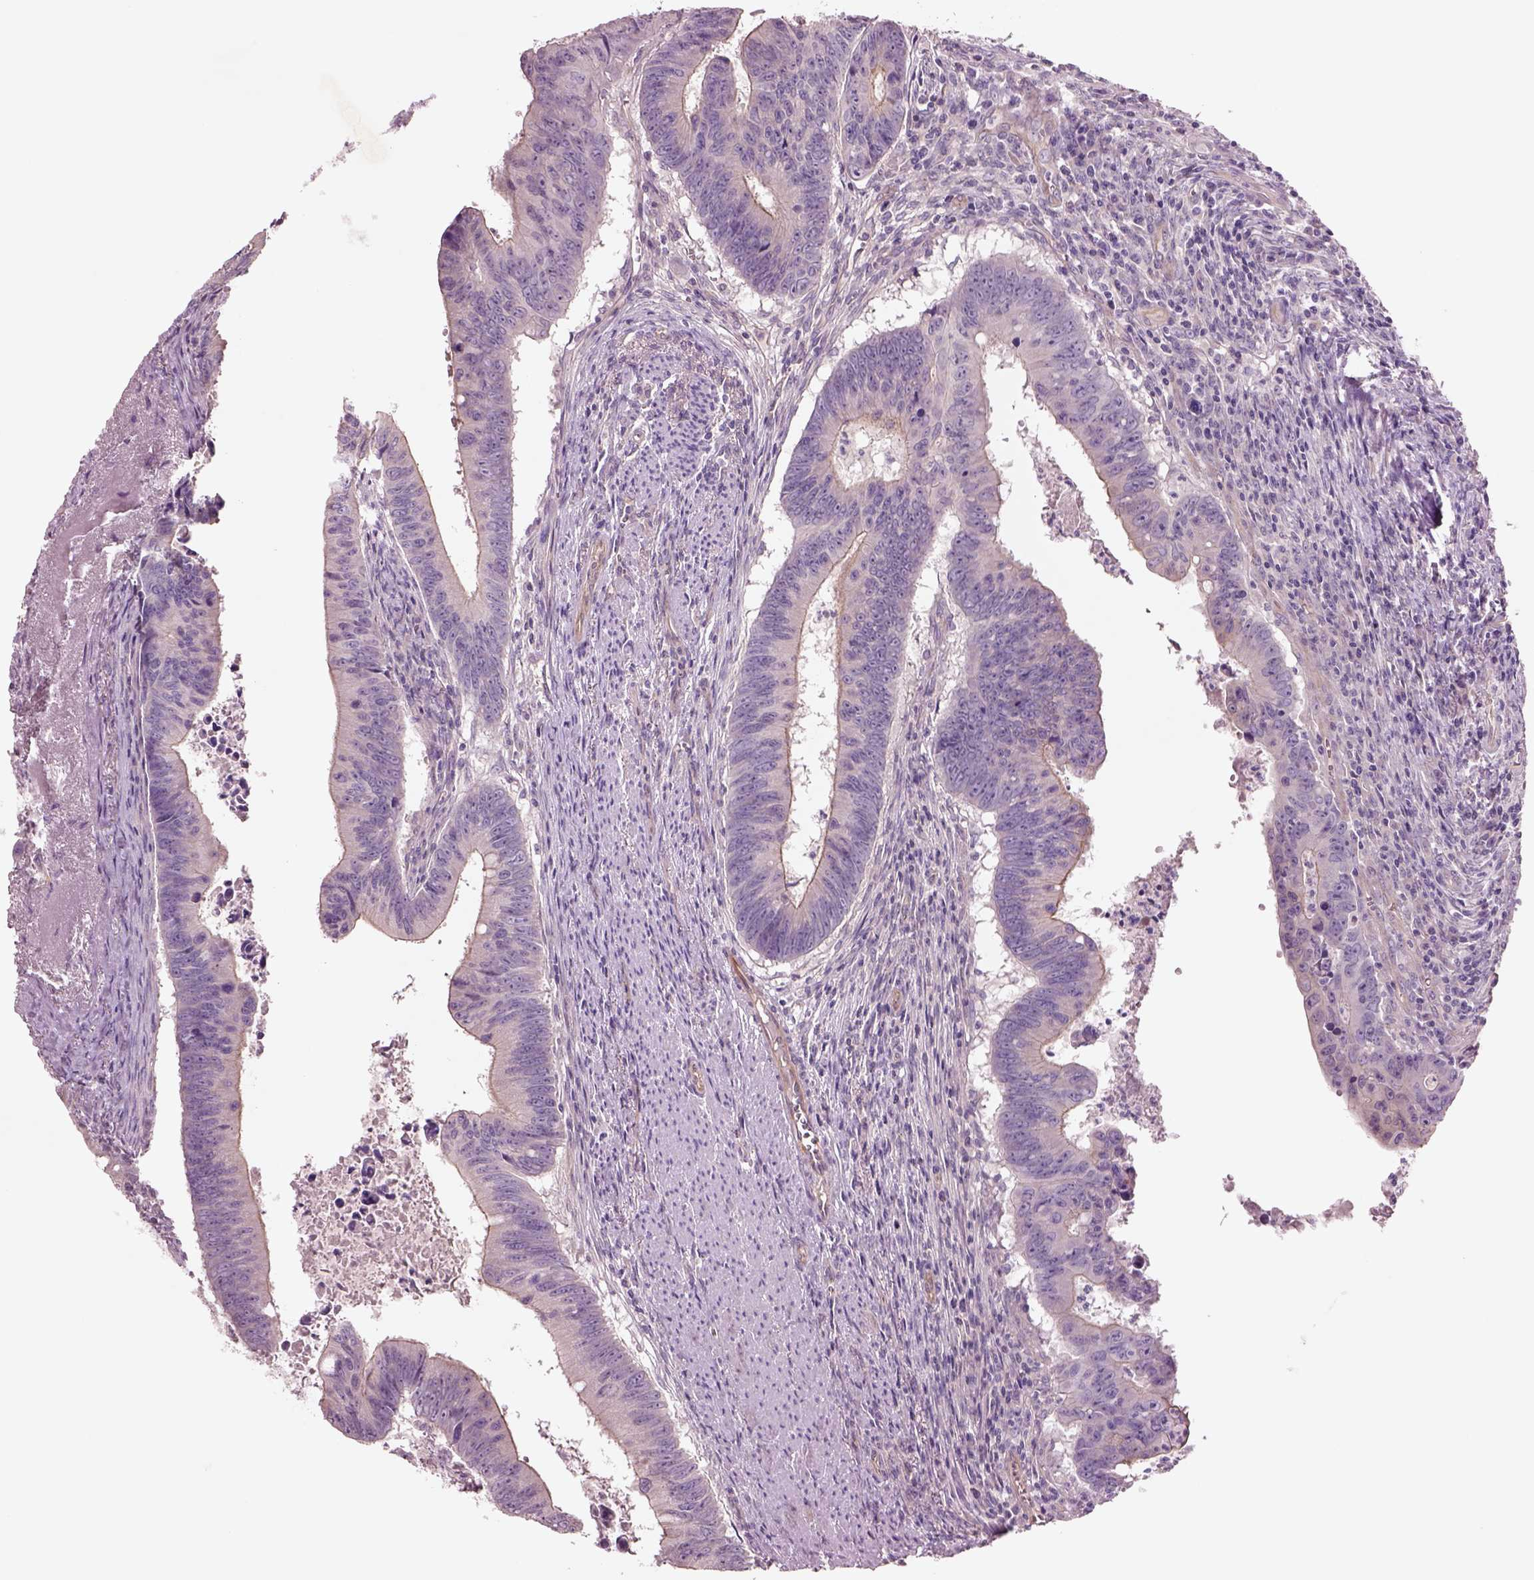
{"staining": {"intensity": "negative", "quantity": "none", "location": "none"}, "tissue": "colorectal cancer", "cell_type": "Tumor cells", "image_type": "cancer", "snomed": [{"axis": "morphology", "description": "Adenocarcinoma, NOS"}, {"axis": "topography", "description": "Colon"}], "caption": "The image shows no staining of tumor cells in colorectal cancer.", "gene": "DUOXA2", "patient": {"sex": "female", "age": 87}}